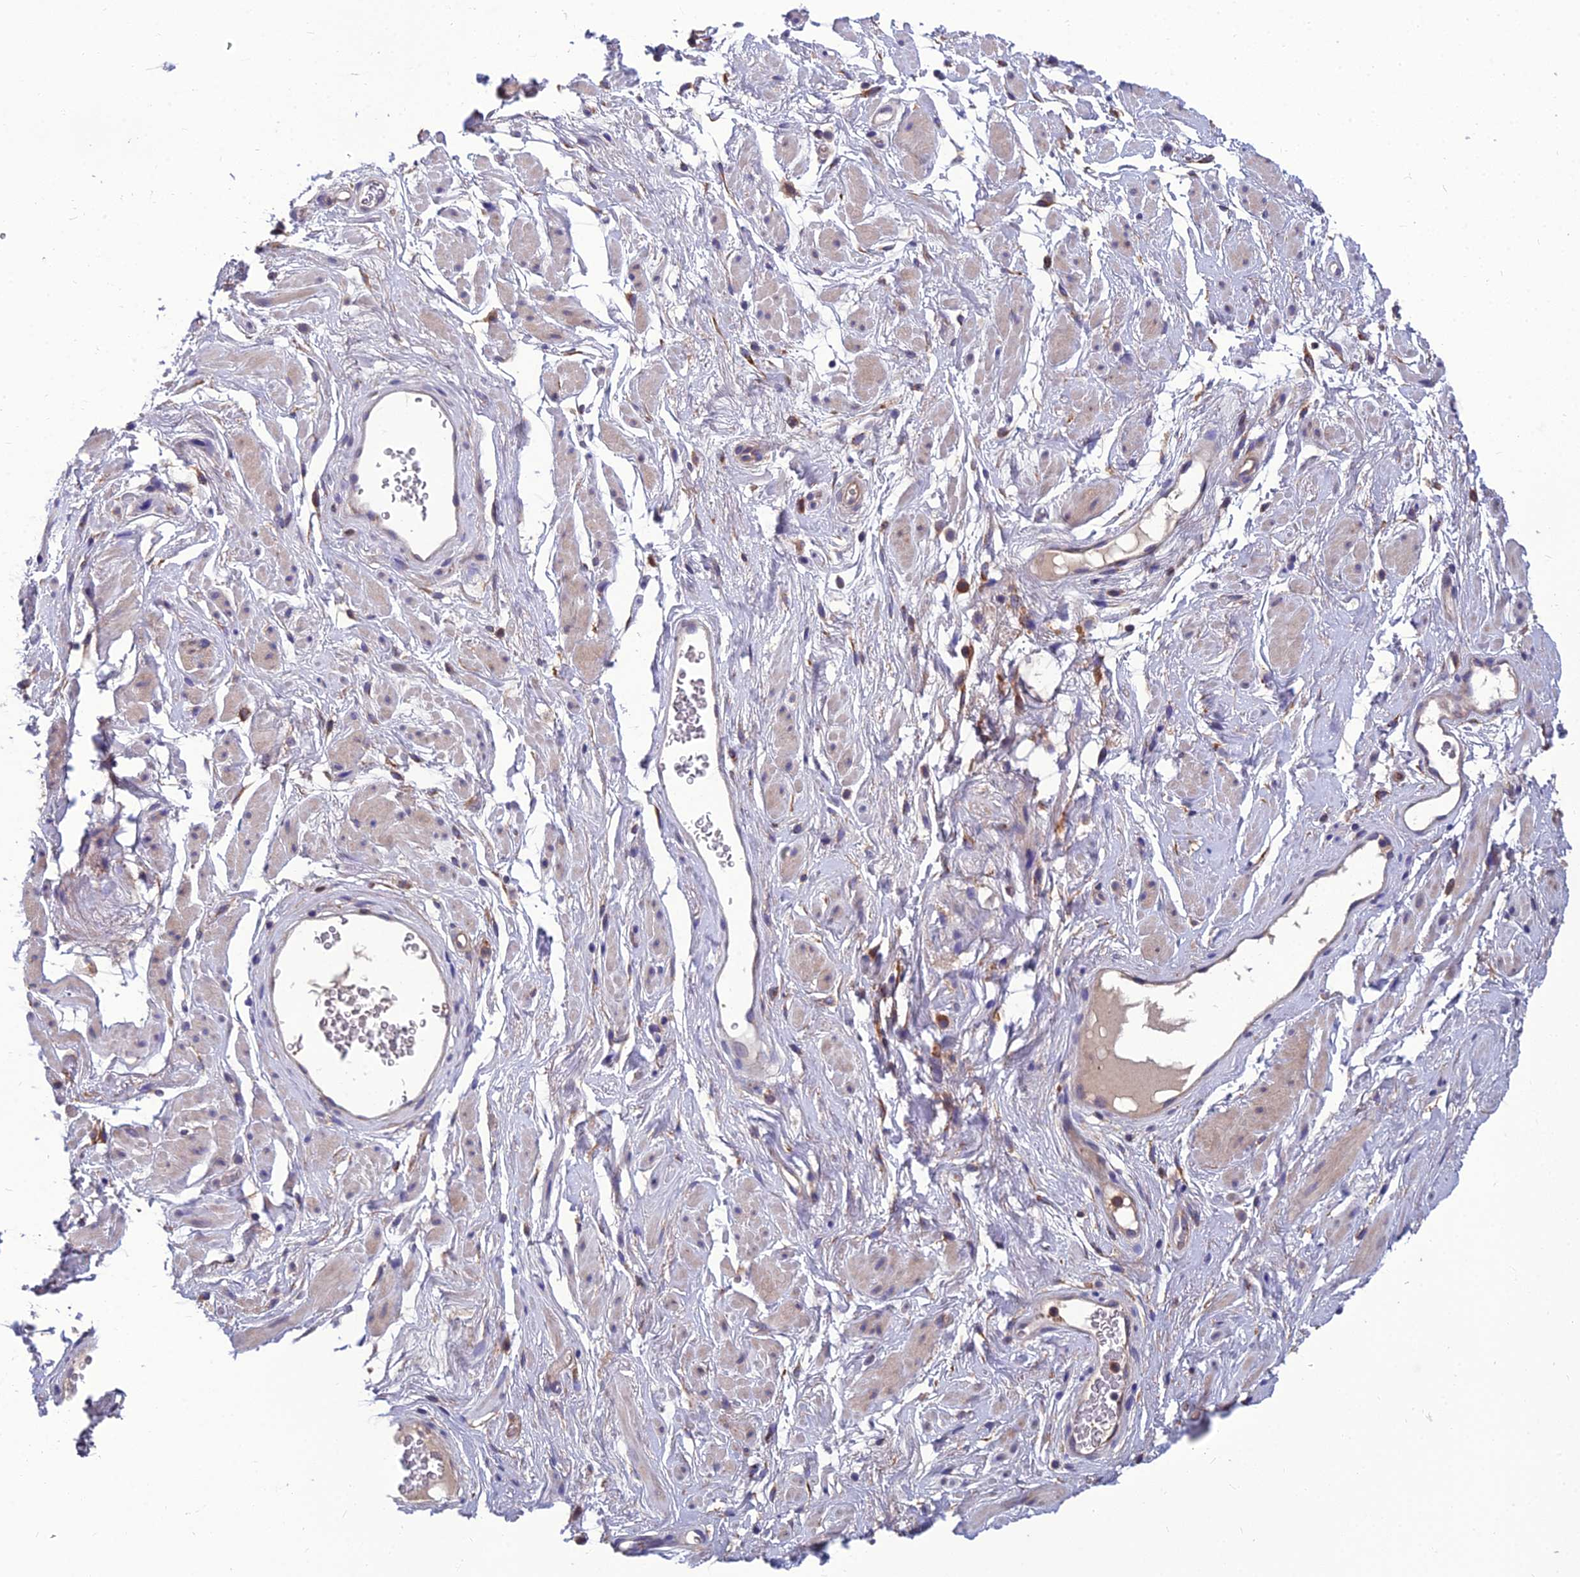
{"staining": {"intensity": "negative", "quantity": "none", "location": "none"}, "tissue": "adipose tissue", "cell_type": "Adipocytes", "image_type": "normal", "snomed": [{"axis": "morphology", "description": "Normal tissue, NOS"}, {"axis": "morphology", "description": "Adenocarcinoma, NOS"}, {"axis": "topography", "description": "Rectum"}, {"axis": "topography", "description": "Vagina"}, {"axis": "topography", "description": "Peripheral nerve tissue"}], "caption": "High power microscopy photomicrograph of an immunohistochemistry (IHC) image of unremarkable adipose tissue, revealing no significant positivity in adipocytes. The staining is performed using DAB (3,3'-diaminobenzidine) brown chromogen with nuclei counter-stained in using hematoxylin.", "gene": "UMAD1", "patient": {"sex": "female", "age": 71}}